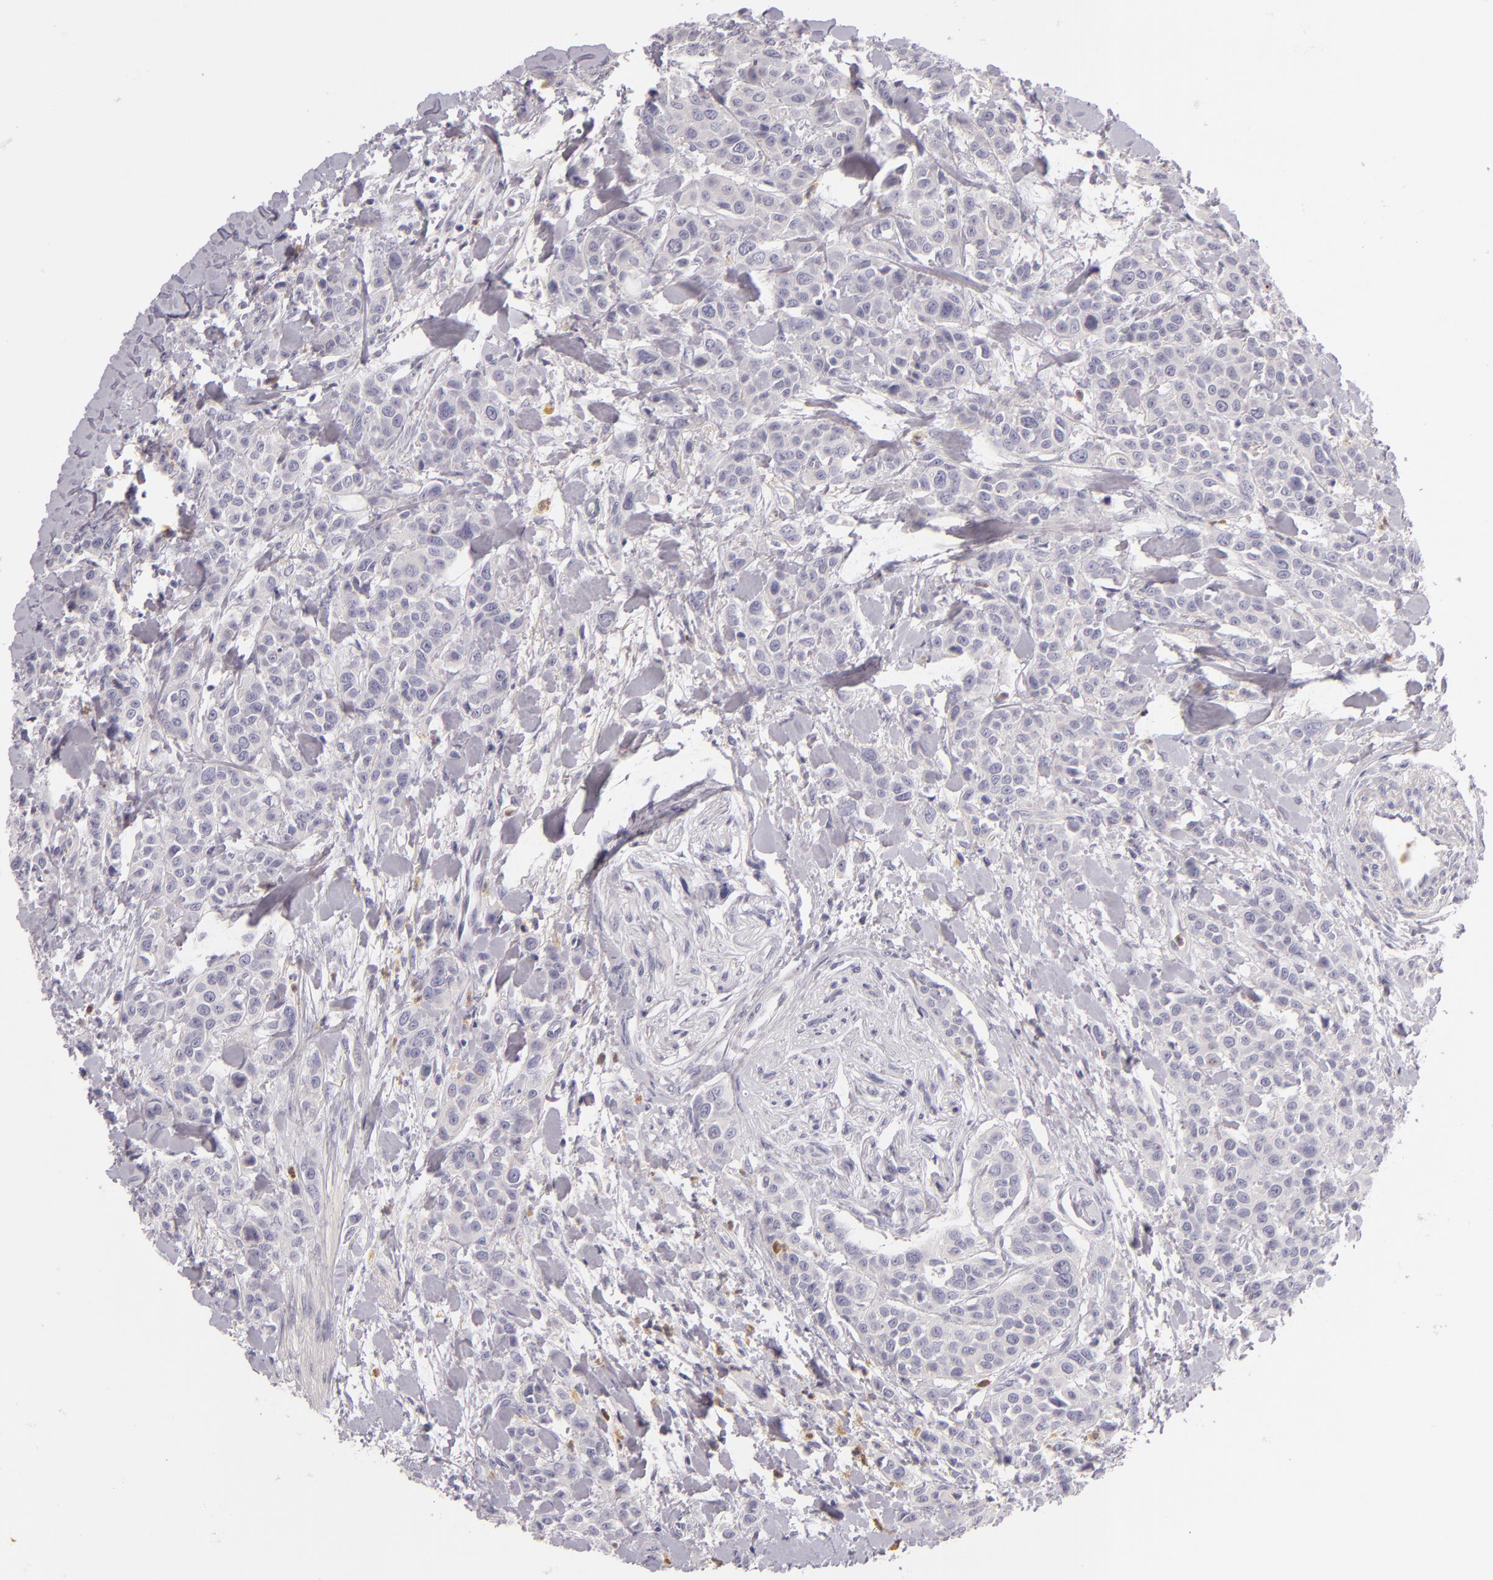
{"staining": {"intensity": "negative", "quantity": "none", "location": "none"}, "tissue": "urothelial cancer", "cell_type": "Tumor cells", "image_type": "cancer", "snomed": [{"axis": "morphology", "description": "Urothelial carcinoma, High grade"}, {"axis": "topography", "description": "Urinary bladder"}], "caption": "High magnification brightfield microscopy of urothelial carcinoma (high-grade) stained with DAB (3,3'-diaminobenzidine) (brown) and counterstained with hematoxylin (blue): tumor cells show no significant staining.", "gene": "FAM181A", "patient": {"sex": "male", "age": 56}}